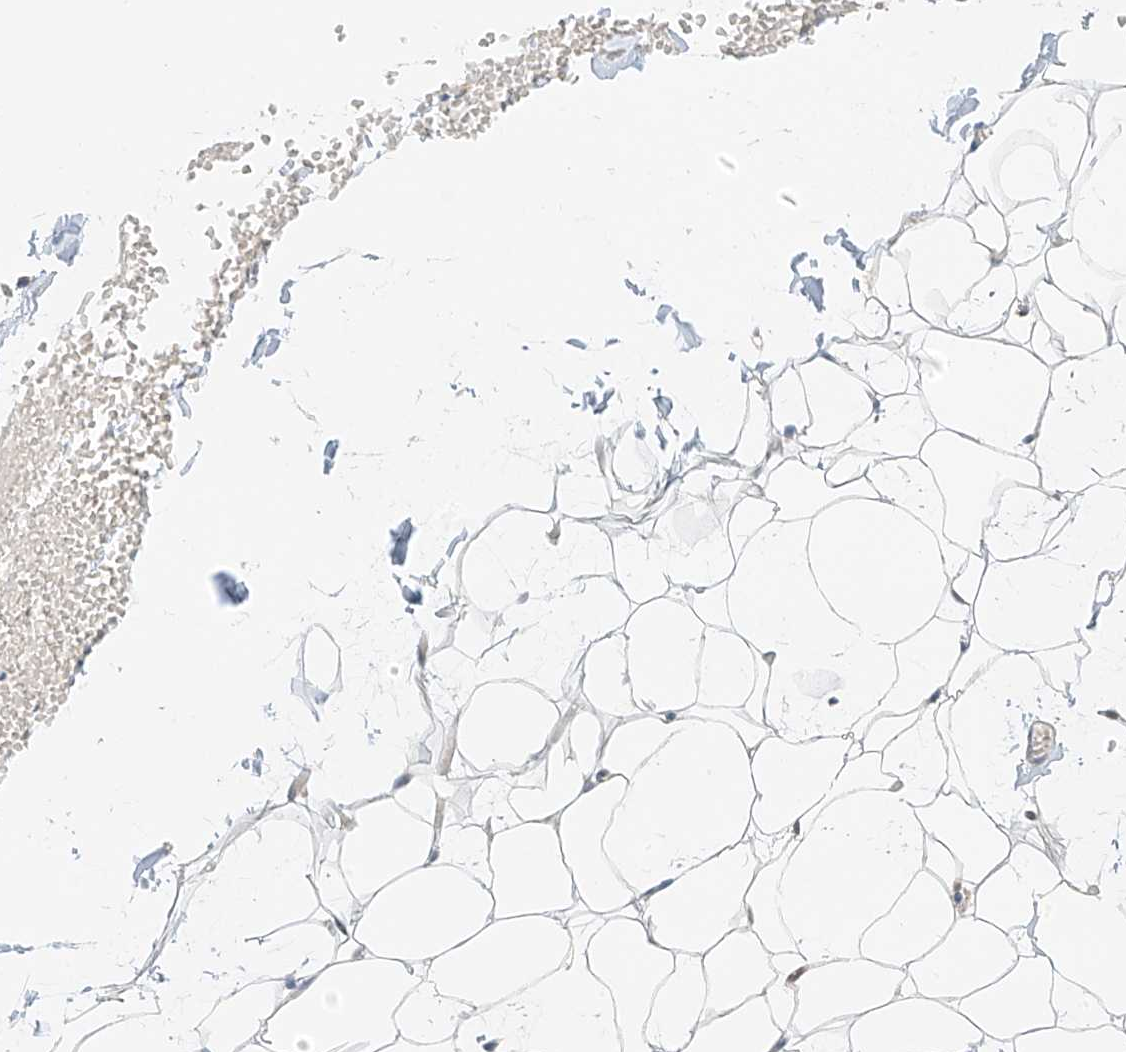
{"staining": {"intensity": "negative", "quantity": "none", "location": "none"}, "tissue": "adipose tissue", "cell_type": "Adipocytes", "image_type": "normal", "snomed": [{"axis": "morphology", "description": "Normal tissue, NOS"}, {"axis": "topography", "description": "Breast"}], "caption": "A high-resolution photomicrograph shows IHC staining of benign adipose tissue, which reveals no significant positivity in adipocytes. The staining was performed using DAB to visualize the protein expression in brown, while the nuclei were stained in blue with hematoxylin (Magnification: 20x).", "gene": "PPA2", "patient": {"sex": "female", "age": 23}}